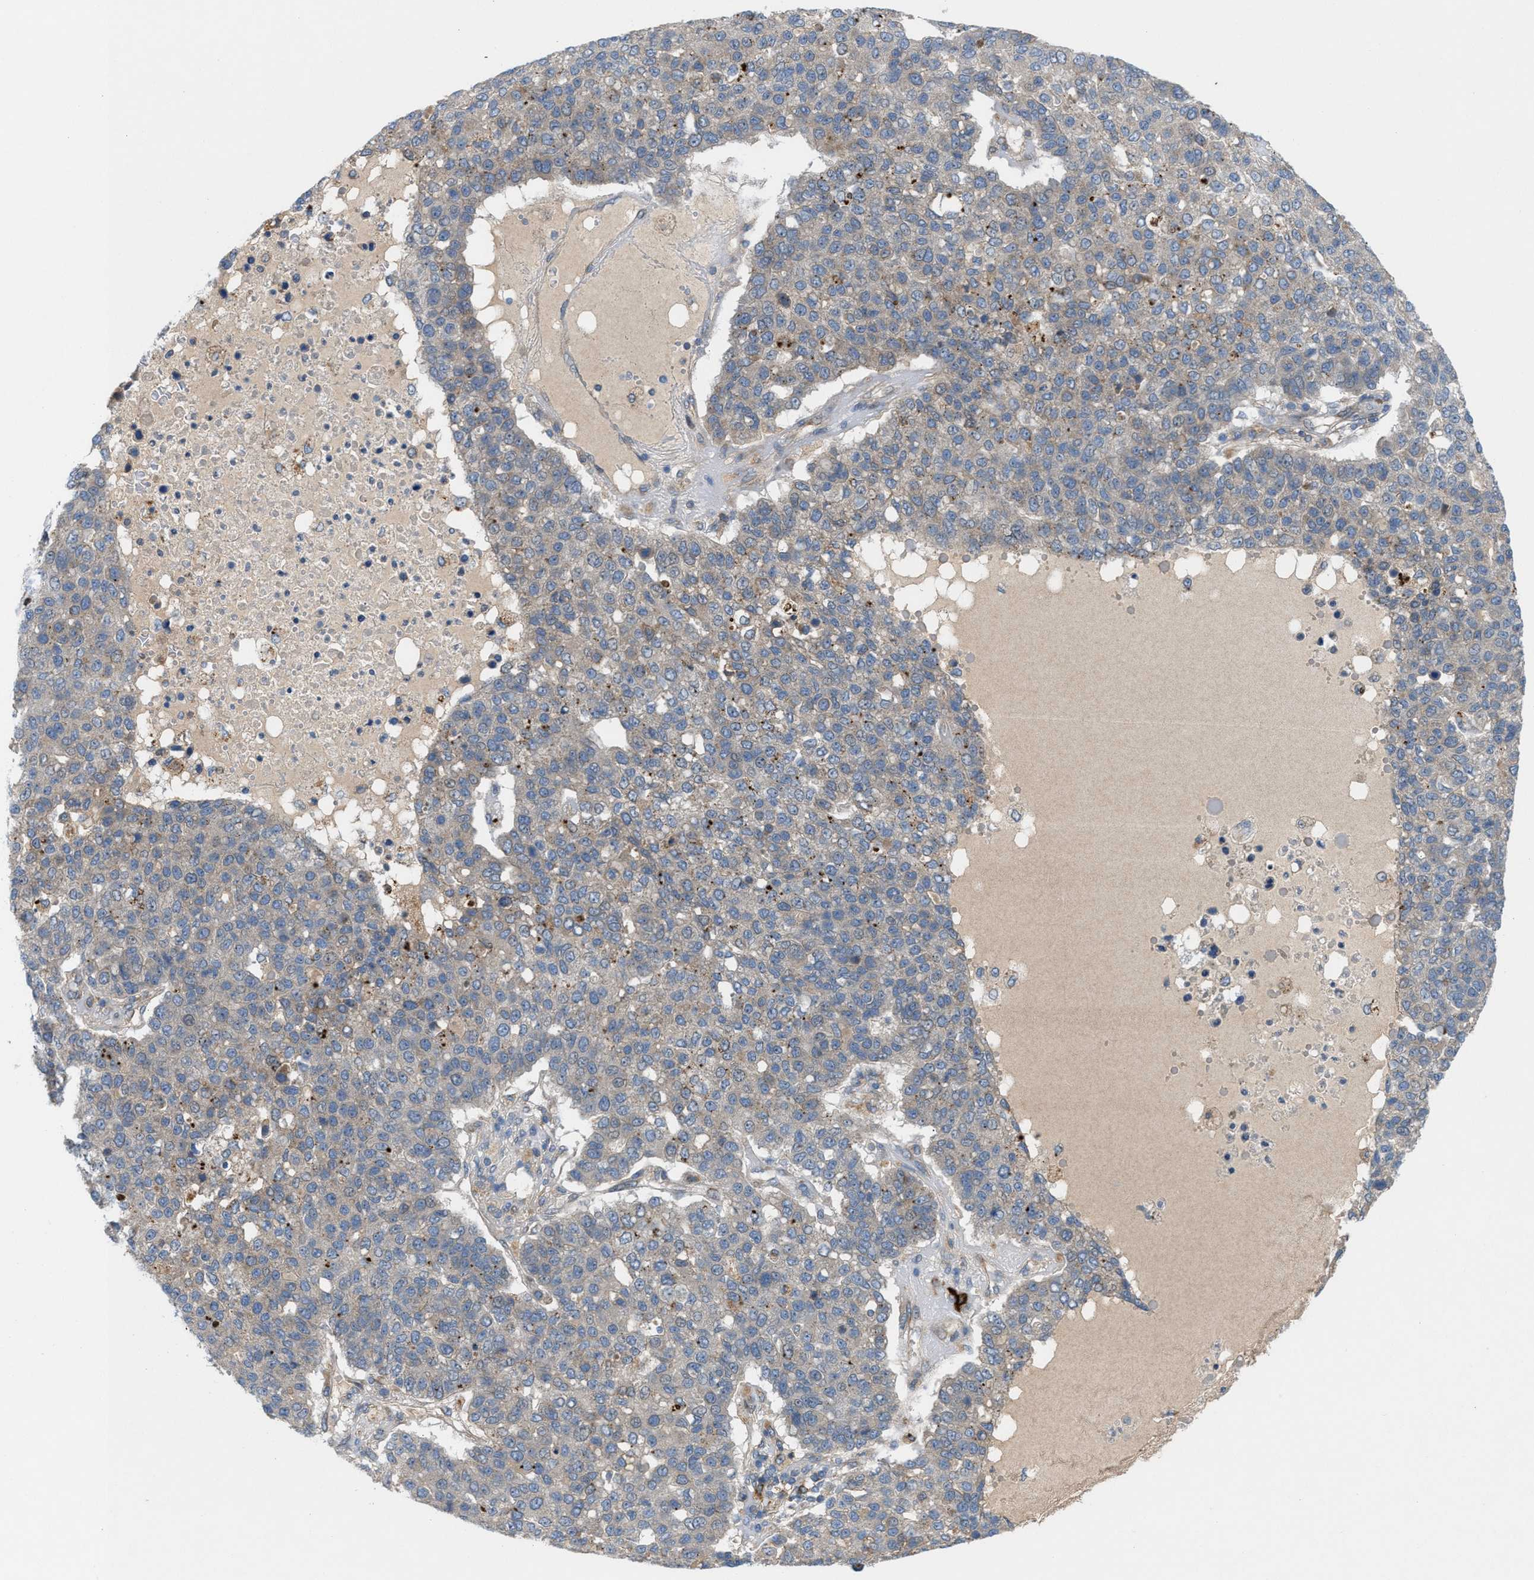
{"staining": {"intensity": "weak", "quantity": "<25%", "location": "cytoplasmic/membranous"}, "tissue": "pancreatic cancer", "cell_type": "Tumor cells", "image_type": "cancer", "snomed": [{"axis": "morphology", "description": "Adenocarcinoma, NOS"}, {"axis": "topography", "description": "Pancreas"}], "caption": "This photomicrograph is of pancreatic cancer (adenocarcinoma) stained with immunohistochemistry (IHC) to label a protein in brown with the nuclei are counter-stained blue. There is no staining in tumor cells.", "gene": "CYB5D1", "patient": {"sex": "female", "age": 61}}